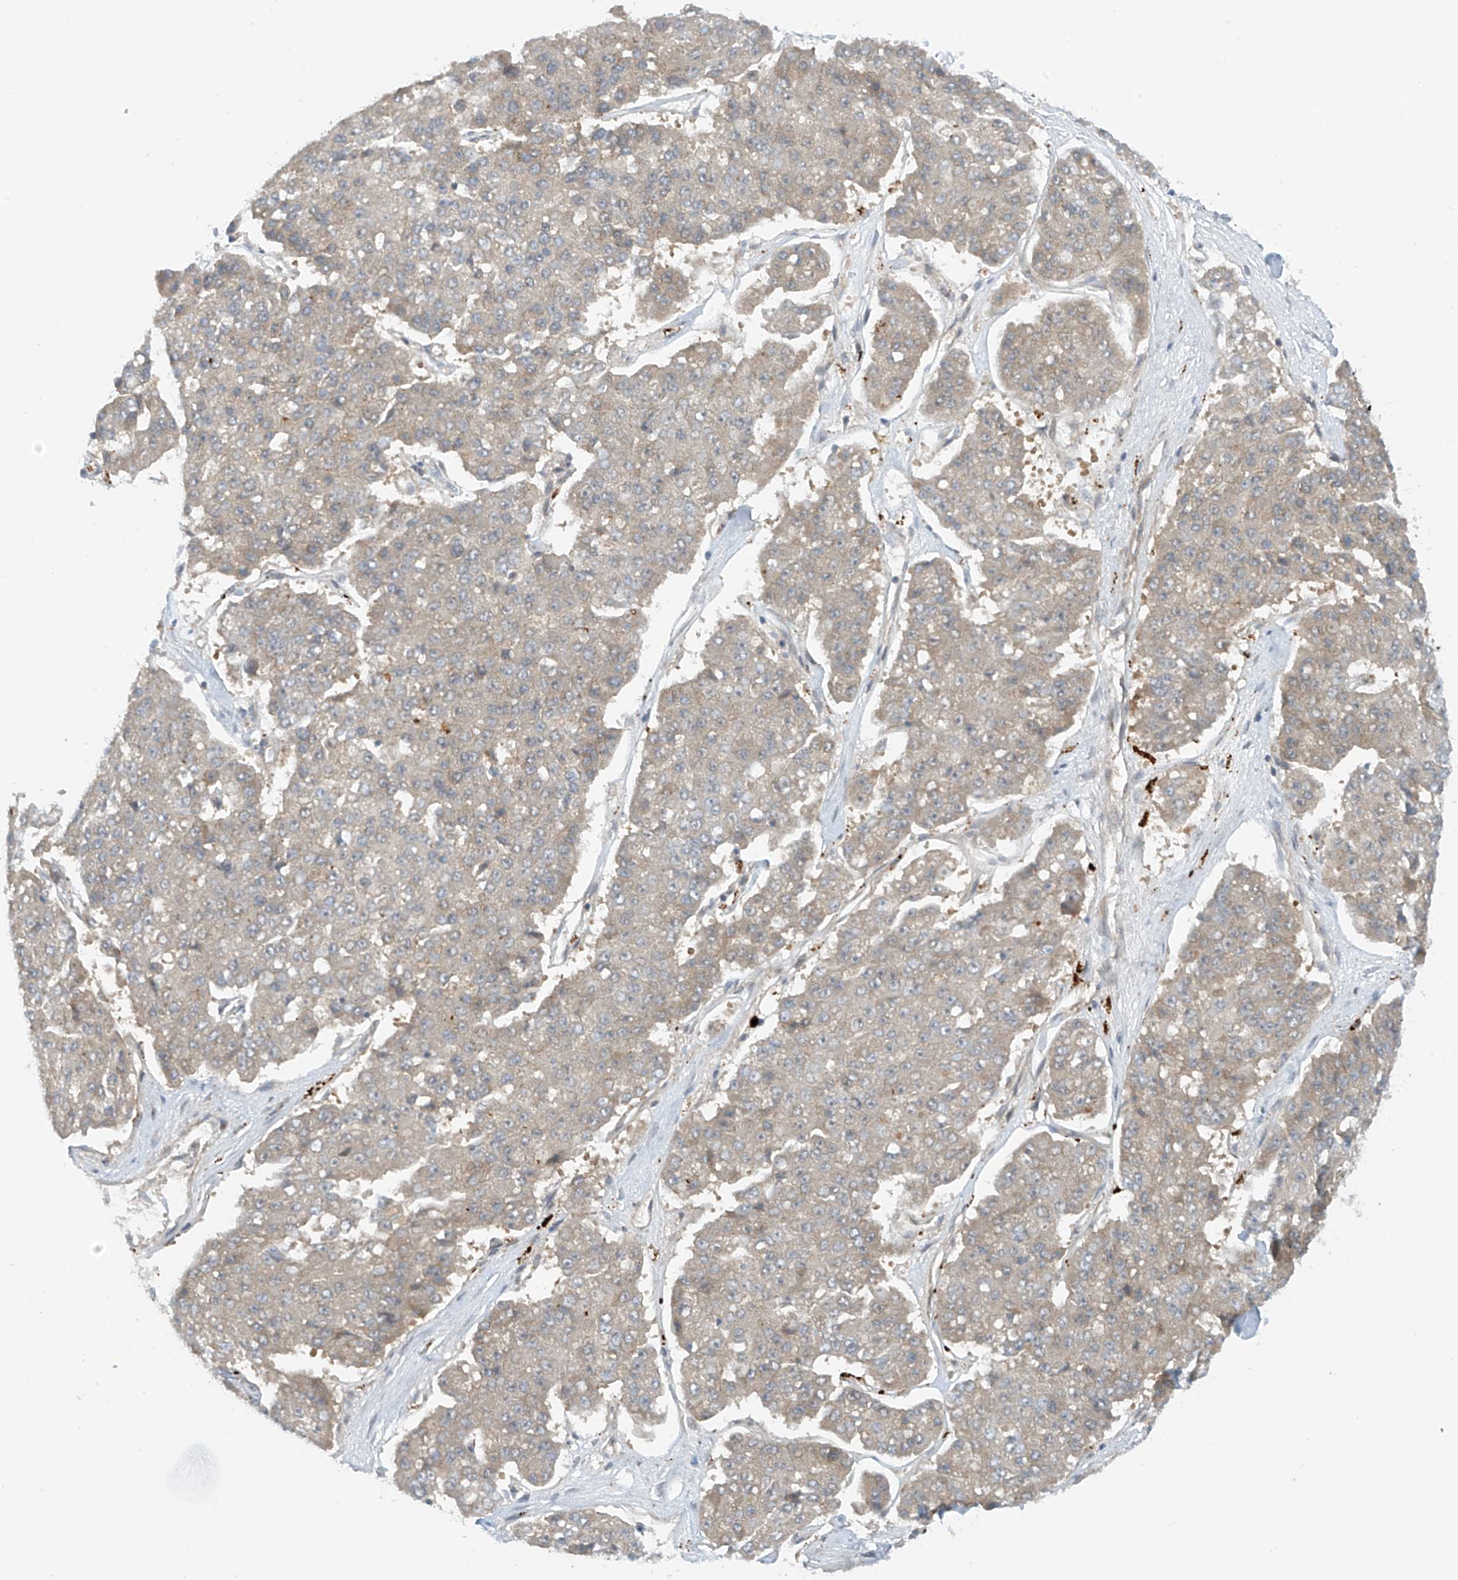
{"staining": {"intensity": "negative", "quantity": "none", "location": "none"}, "tissue": "pancreatic cancer", "cell_type": "Tumor cells", "image_type": "cancer", "snomed": [{"axis": "morphology", "description": "Adenocarcinoma, NOS"}, {"axis": "topography", "description": "Pancreas"}], "caption": "High magnification brightfield microscopy of pancreatic cancer (adenocarcinoma) stained with DAB (3,3'-diaminobenzidine) (brown) and counterstained with hematoxylin (blue): tumor cells show no significant staining.", "gene": "FSD1L", "patient": {"sex": "male", "age": 50}}